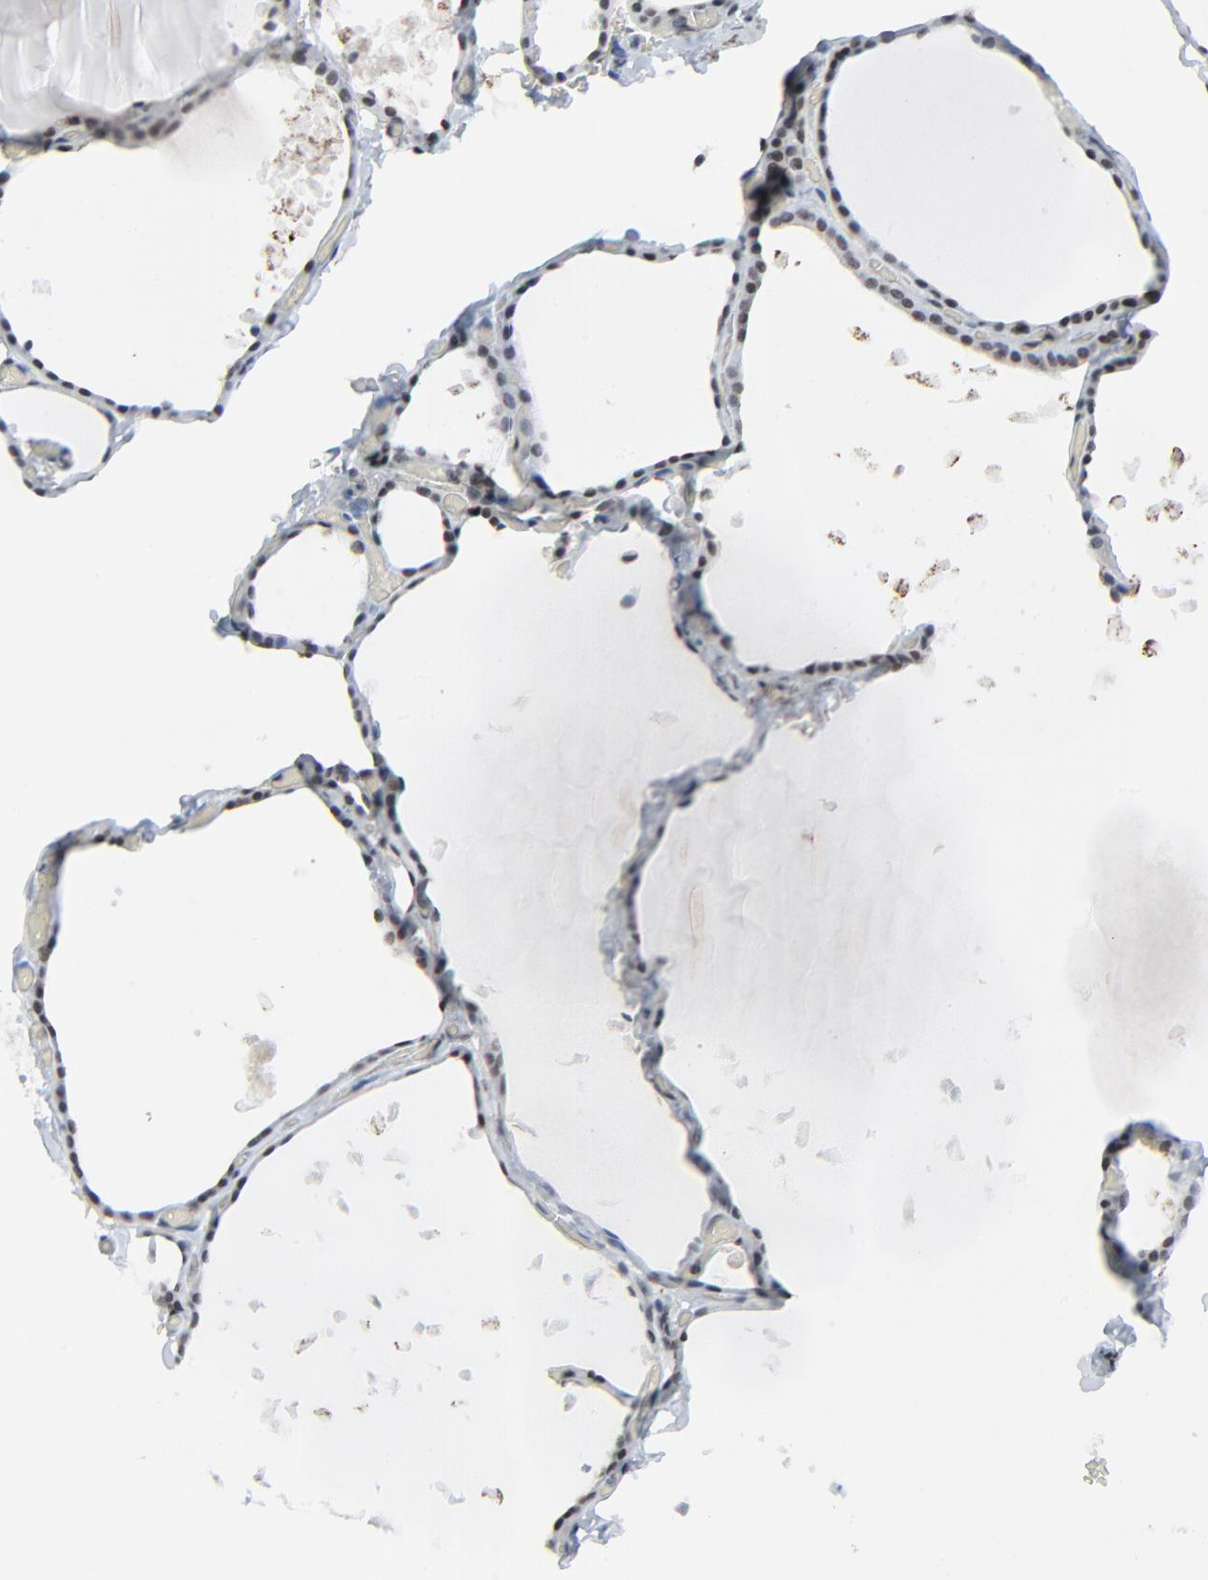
{"staining": {"intensity": "moderate", "quantity": ">75%", "location": "nuclear"}, "tissue": "thyroid gland", "cell_type": "Glandular cells", "image_type": "normal", "snomed": [{"axis": "morphology", "description": "Normal tissue, NOS"}, {"axis": "topography", "description": "Thyroid gland"}], "caption": "Thyroid gland was stained to show a protein in brown. There is medium levels of moderate nuclear positivity in about >75% of glandular cells. The protein is shown in brown color, while the nuclei are stained blue.", "gene": "FBXO28", "patient": {"sex": "female", "age": 22}}